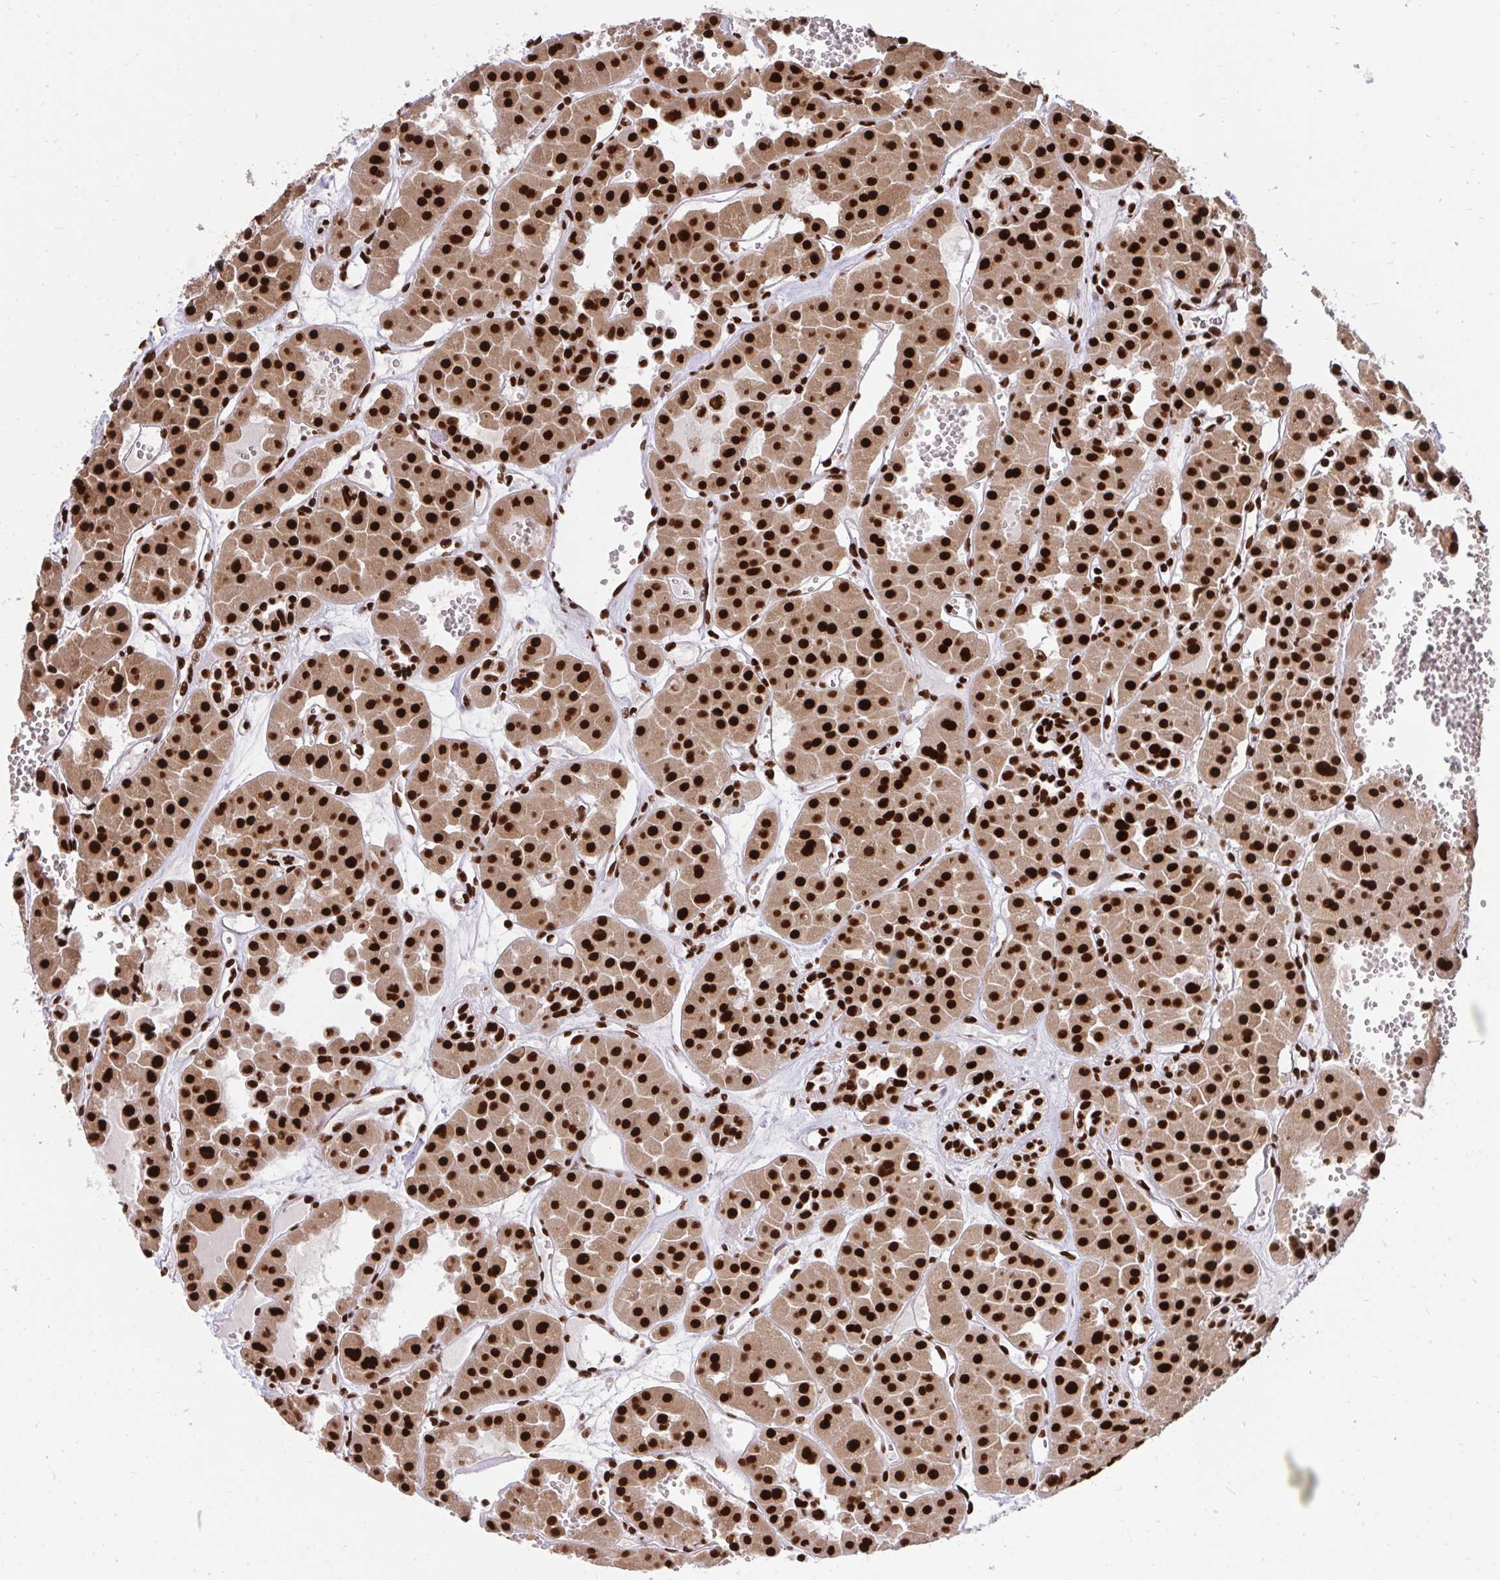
{"staining": {"intensity": "strong", "quantity": ">75%", "location": "cytoplasmic/membranous,nuclear"}, "tissue": "renal cancer", "cell_type": "Tumor cells", "image_type": "cancer", "snomed": [{"axis": "morphology", "description": "Carcinoma, NOS"}, {"axis": "topography", "description": "Kidney"}], "caption": "Immunohistochemistry (IHC) photomicrograph of neoplastic tissue: renal carcinoma stained using immunohistochemistry (IHC) exhibits high levels of strong protein expression localized specifically in the cytoplasmic/membranous and nuclear of tumor cells, appearing as a cytoplasmic/membranous and nuclear brown color.", "gene": "HNRNPL", "patient": {"sex": "female", "age": 75}}